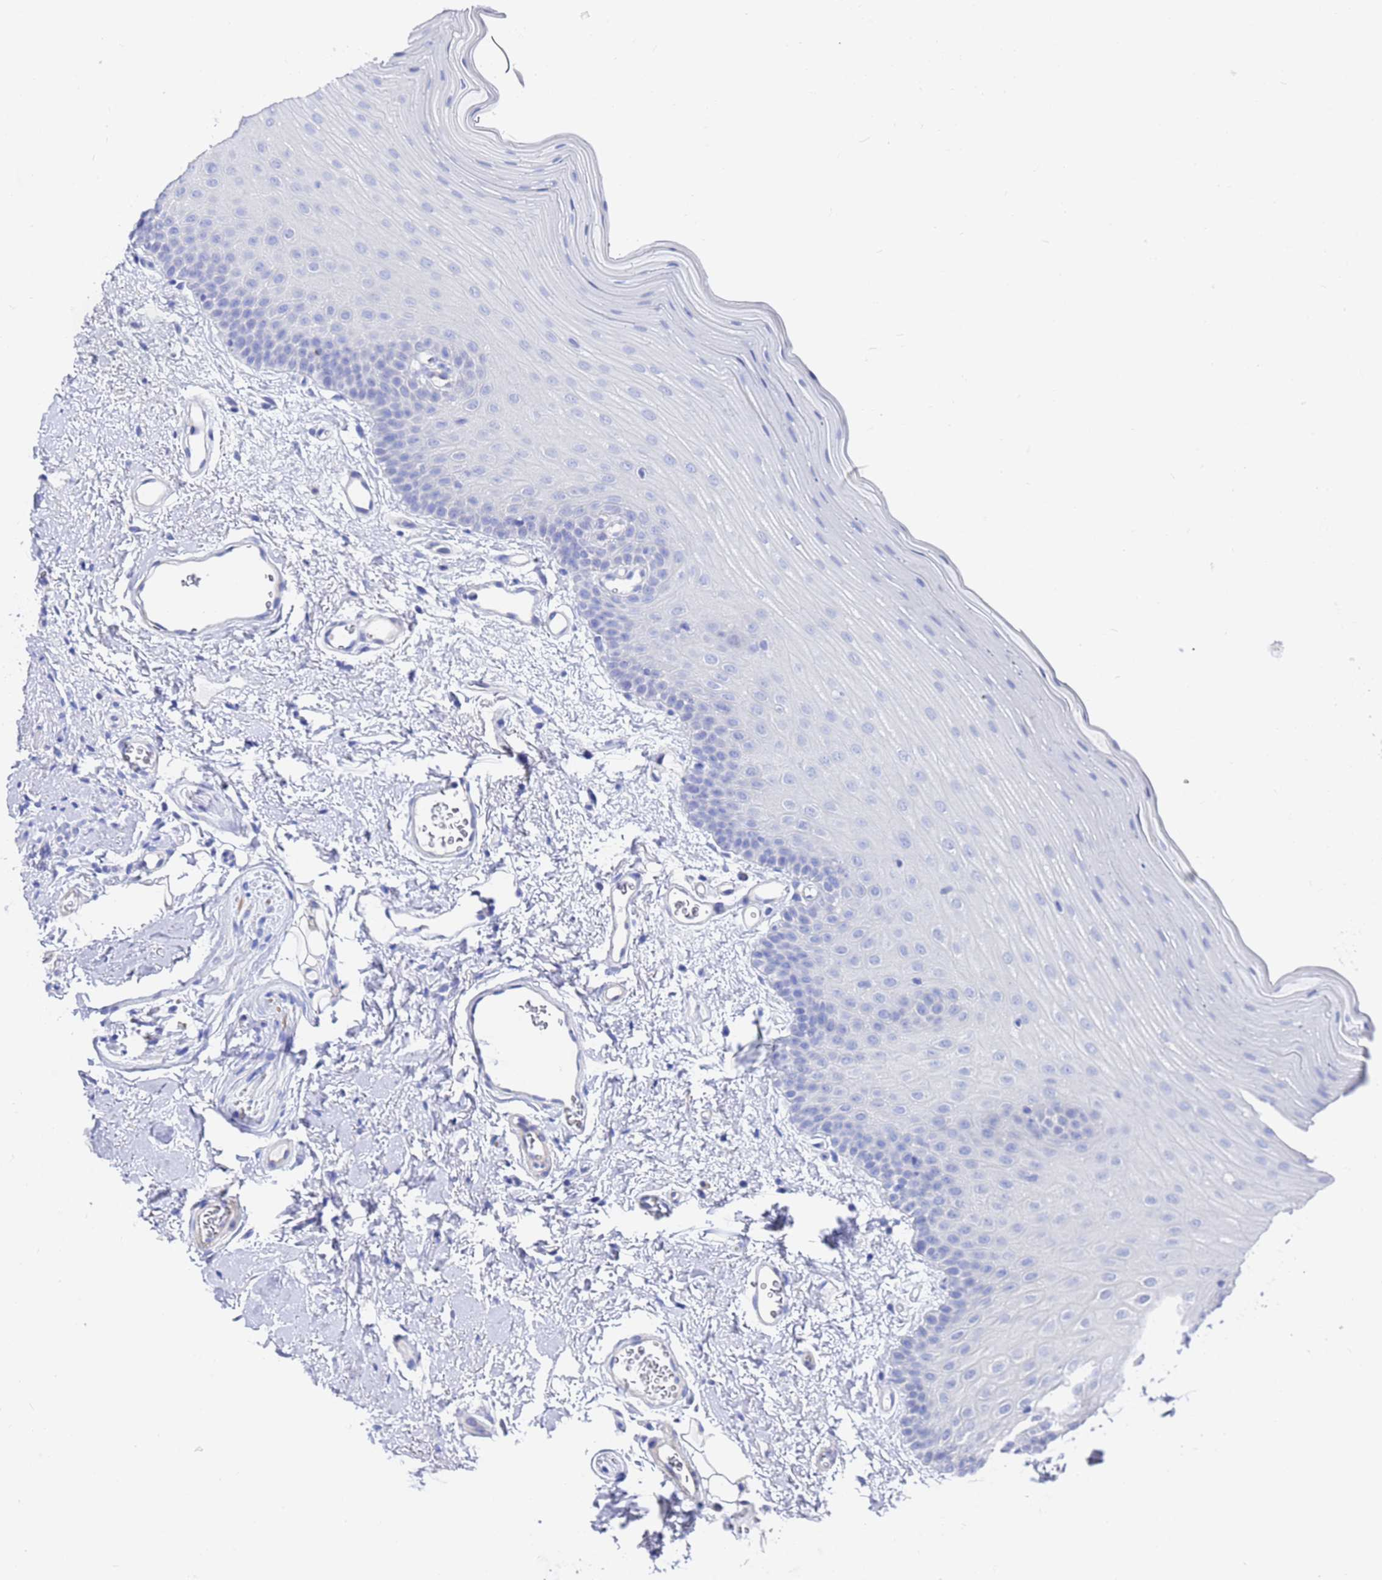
{"staining": {"intensity": "negative", "quantity": "none", "location": "none"}, "tissue": "oral mucosa", "cell_type": "Squamous epithelial cells", "image_type": "normal", "snomed": [{"axis": "morphology", "description": "Normal tissue, NOS"}, {"axis": "topography", "description": "Oral tissue"}], "caption": "Squamous epithelial cells are negative for brown protein staining in normal oral mucosa. (DAB (3,3'-diaminobenzidine) immunohistochemistry (IHC) visualized using brightfield microscopy, high magnification).", "gene": "ZNF26", "patient": {"sex": "male", "age": 68}}